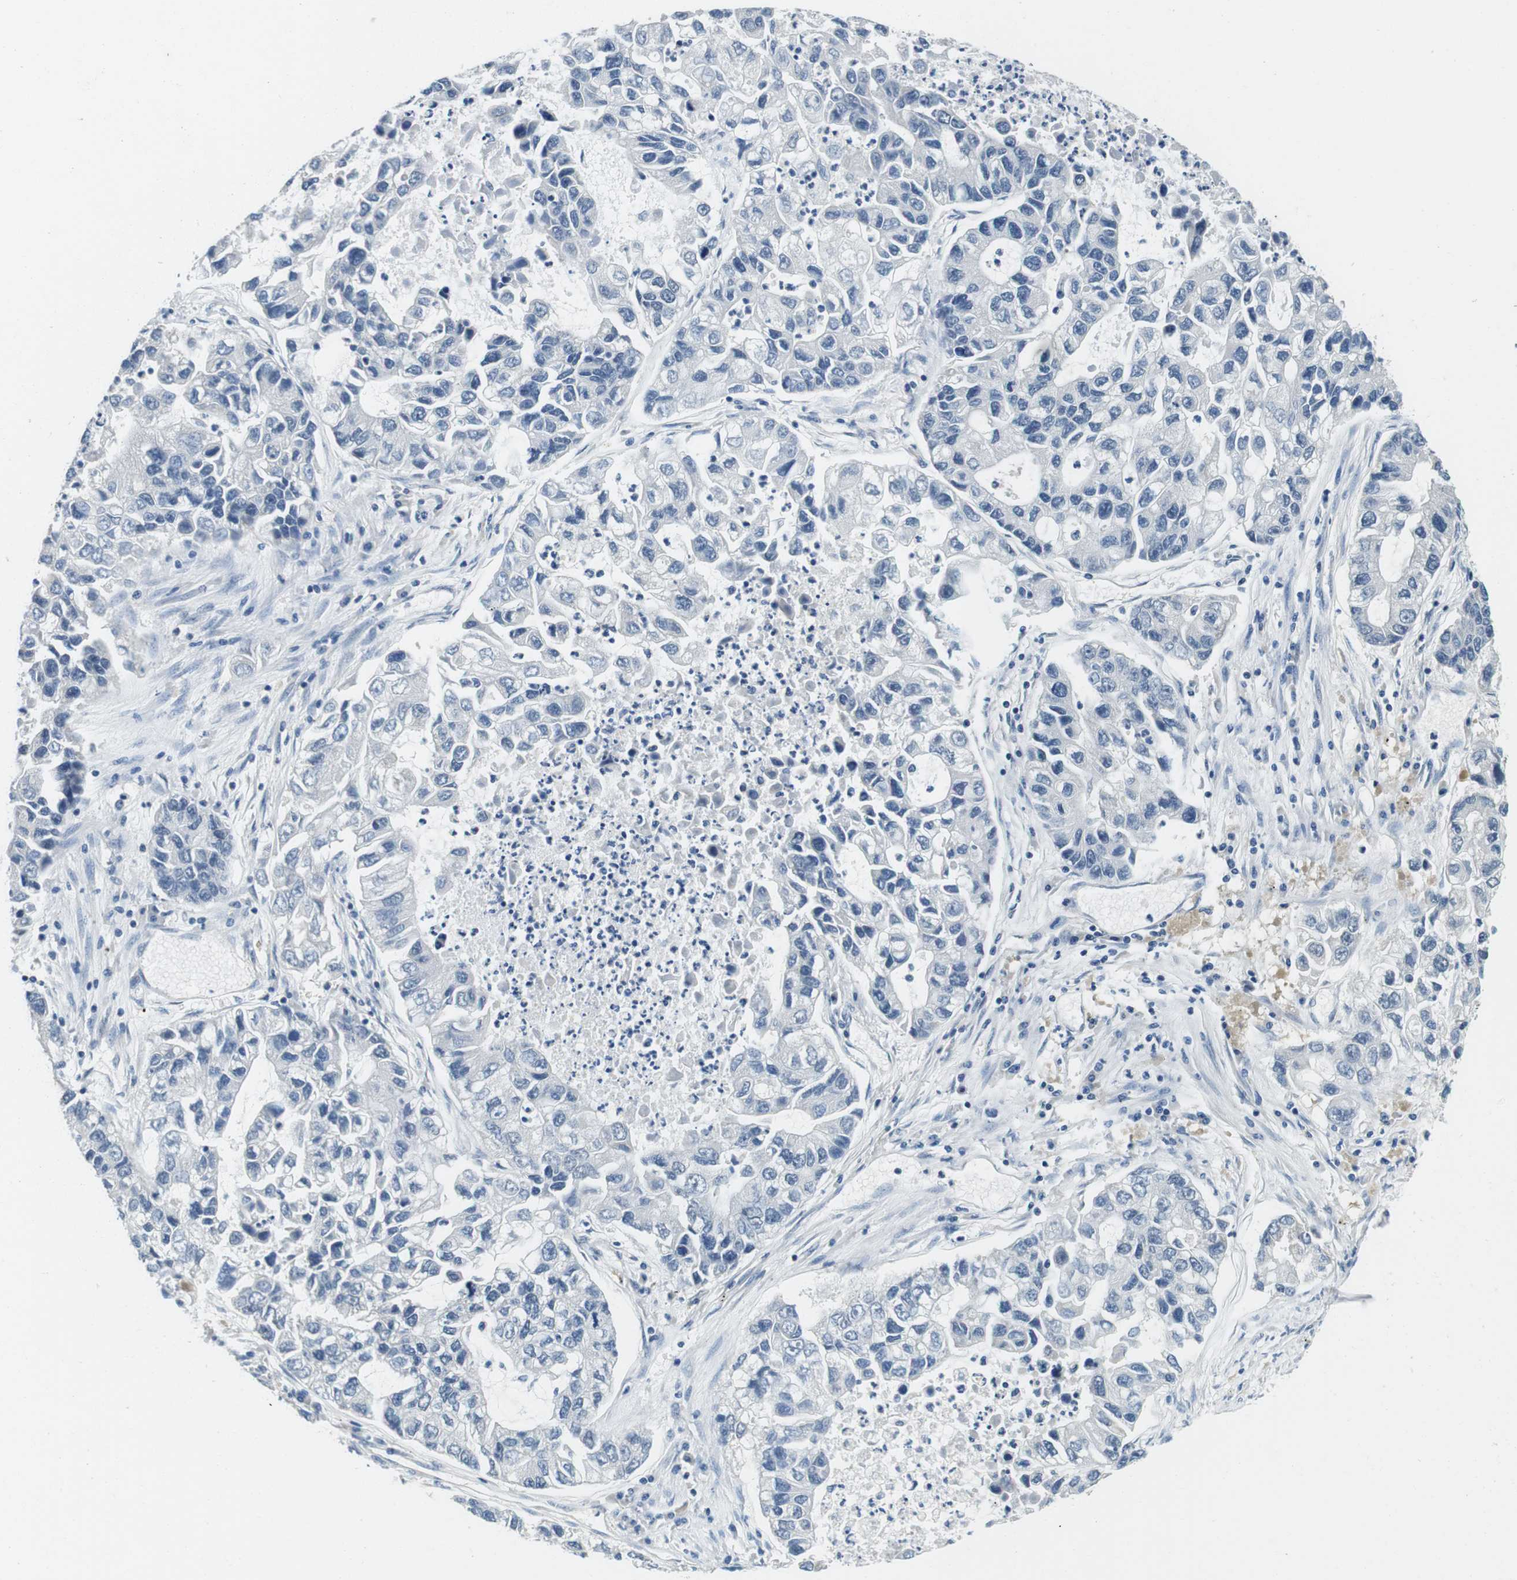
{"staining": {"intensity": "negative", "quantity": "none", "location": "none"}, "tissue": "lung cancer", "cell_type": "Tumor cells", "image_type": "cancer", "snomed": [{"axis": "morphology", "description": "Adenocarcinoma, NOS"}, {"axis": "topography", "description": "Lung"}], "caption": "Lung cancer (adenocarcinoma) was stained to show a protein in brown. There is no significant staining in tumor cells.", "gene": "DTNA", "patient": {"sex": "female", "age": 51}}